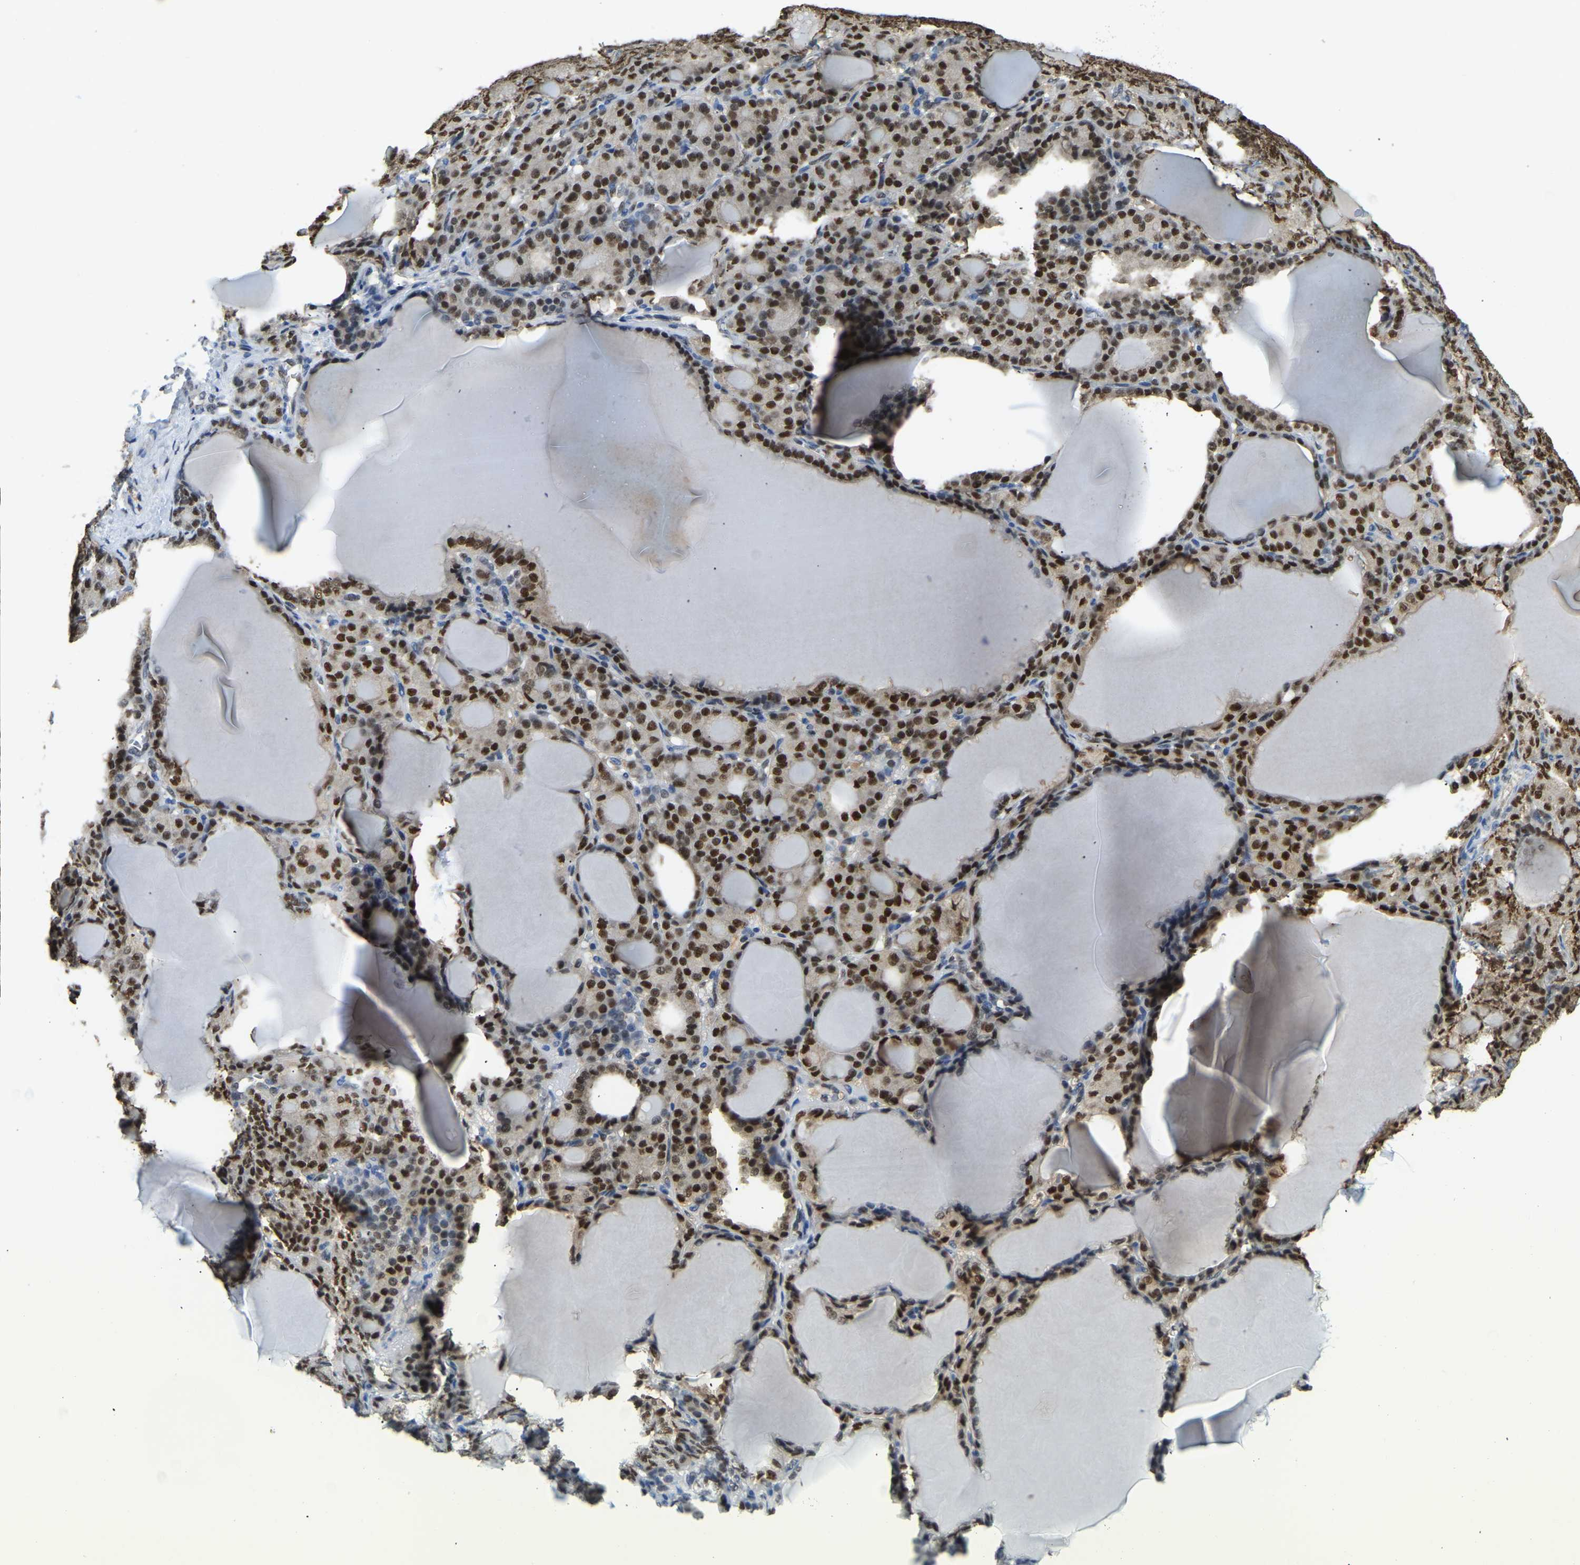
{"staining": {"intensity": "strong", "quantity": ">75%", "location": "cytoplasmic/membranous,nuclear"}, "tissue": "thyroid gland", "cell_type": "Glandular cells", "image_type": "normal", "snomed": [{"axis": "morphology", "description": "Normal tissue, NOS"}, {"axis": "topography", "description": "Thyroid gland"}], "caption": "IHC image of normal thyroid gland: human thyroid gland stained using IHC shows high levels of strong protein expression localized specifically in the cytoplasmic/membranous,nuclear of glandular cells, appearing as a cytoplasmic/membranous,nuclear brown color.", "gene": "NANS", "patient": {"sex": "female", "age": 28}}